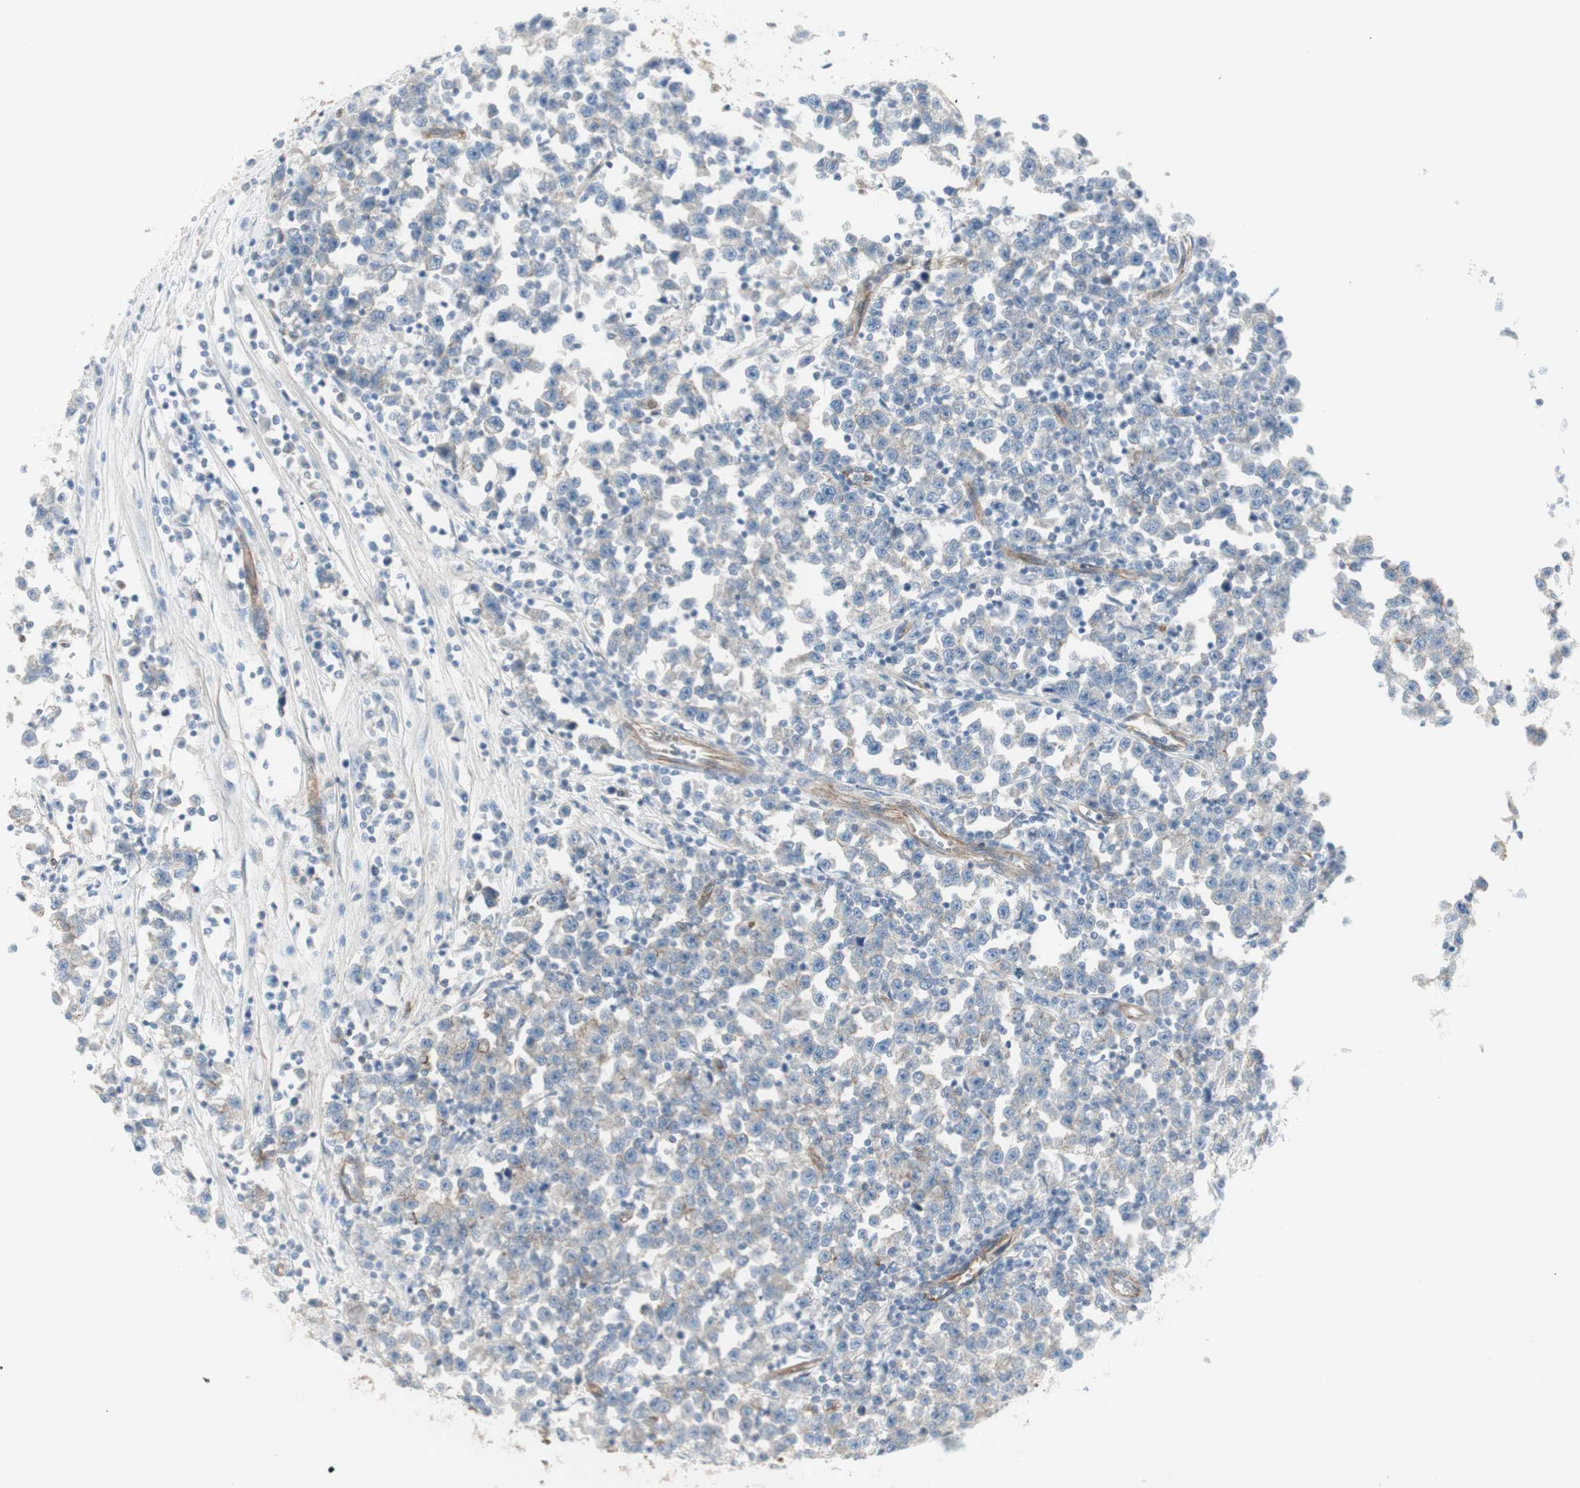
{"staining": {"intensity": "weak", "quantity": "<25%", "location": "cytoplasmic/membranous"}, "tissue": "testis cancer", "cell_type": "Tumor cells", "image_type": "cancer", "snomed": [{"axis": "morphology", "description": "Seminoma, NOS"}, {"axis": "topography", "description": "Testis"}], "caption": "IHC image of human testis cancer (seminoma) stained for a protein (brown), which displays no expression in tumor cells.", "gene": "MYO6", "patient": {"sex": "male", "age": 43}}